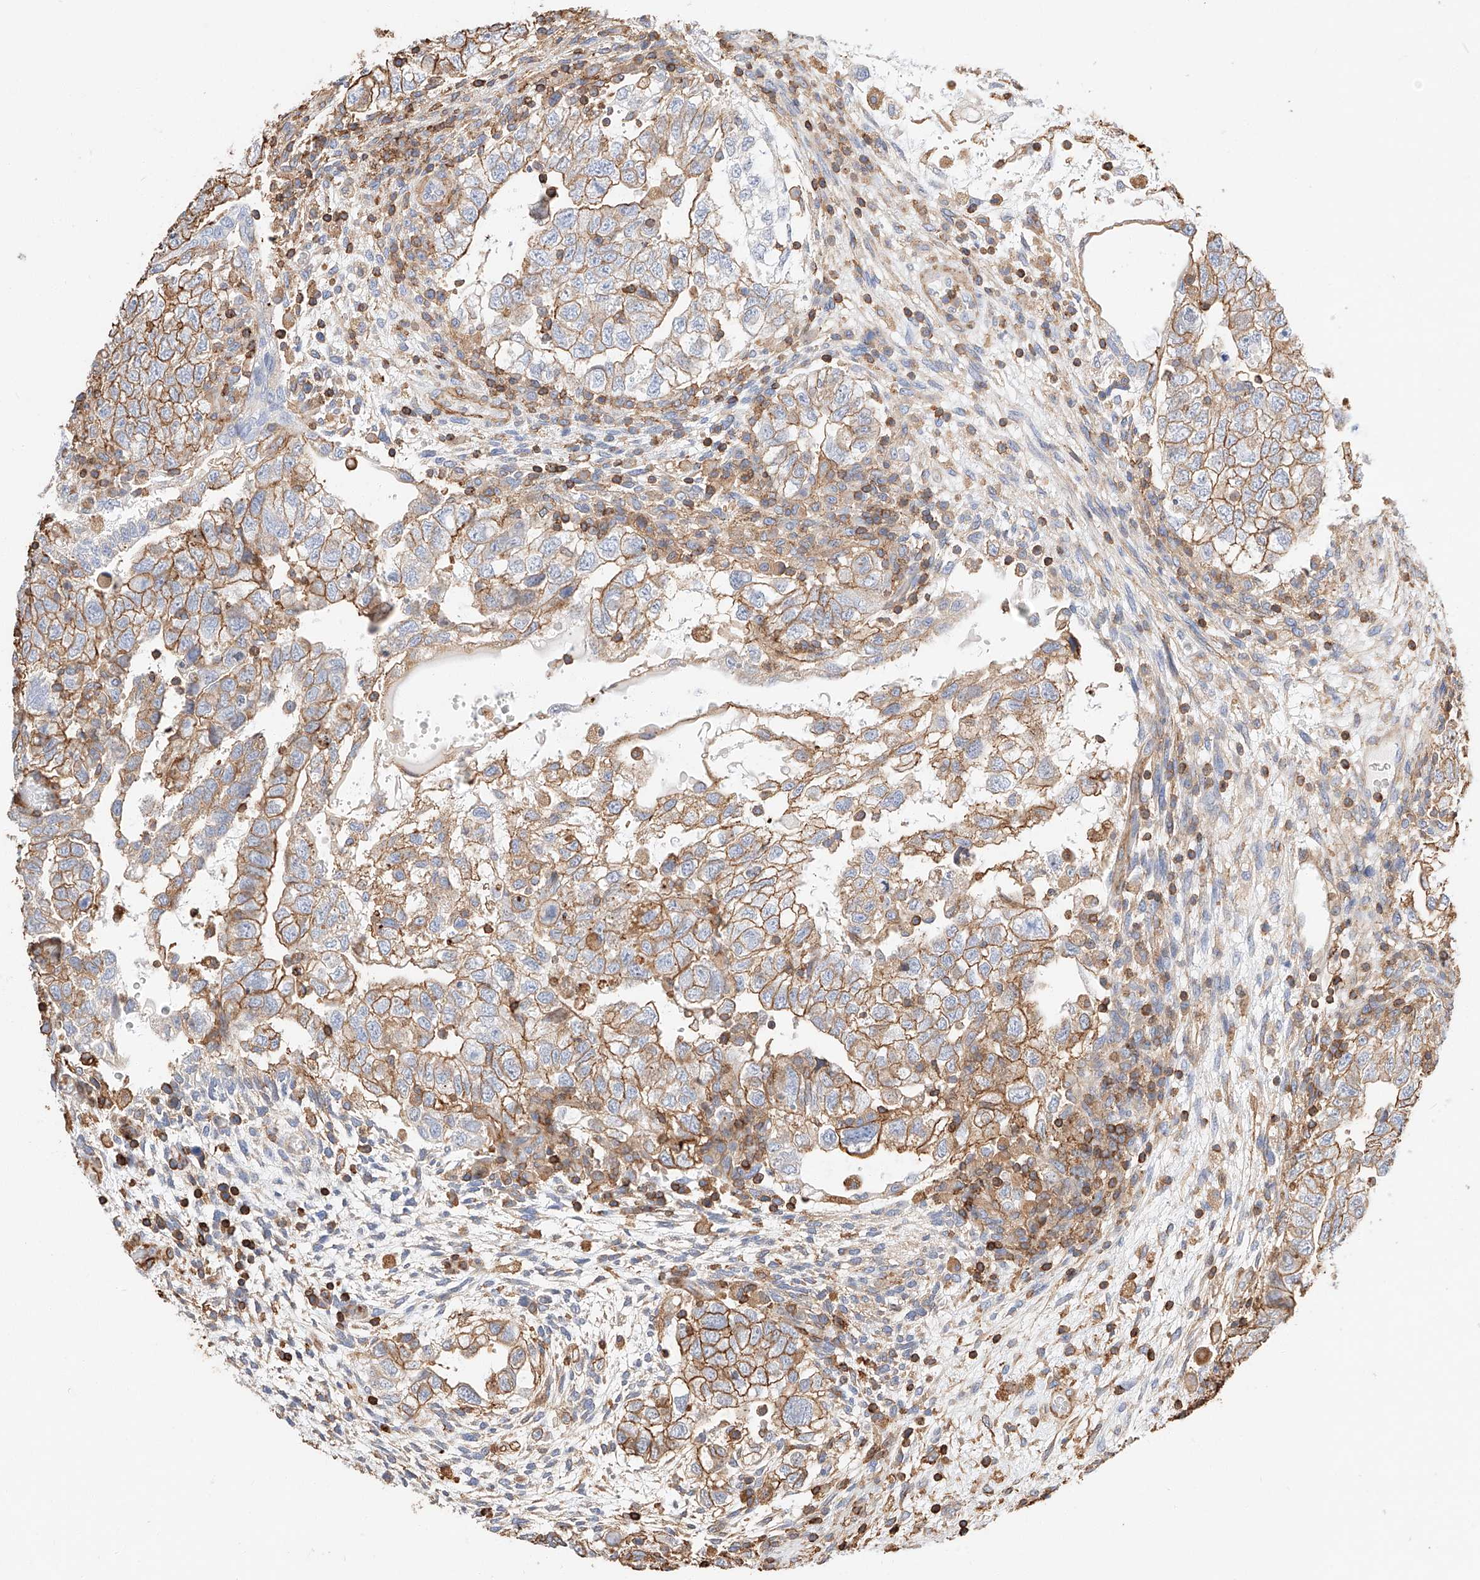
{"staining": {"intensity": "moderate", "quantity": ">75%", "location": "cytoplasmic/membranous"}, "tissue": "testis cancer", "cell_type": "Tumor cells", "image_type": "cancer", "snomed": [{"axis": "morphology", "description": "Carcinoma, Embryonal, NOS"}, {"axis": "topography", "description": "Testis"}], "caption": "An immunohistochemistry (IHC) histopathology image of tumor tissue is shown. Protein staining in brown labels moderate cytoplasmic/membranous positivity in embryonal carcinoma (testis) within tumor cells.", "gene": "WFS1", "patient": {"sex": "male", "age": 37}}